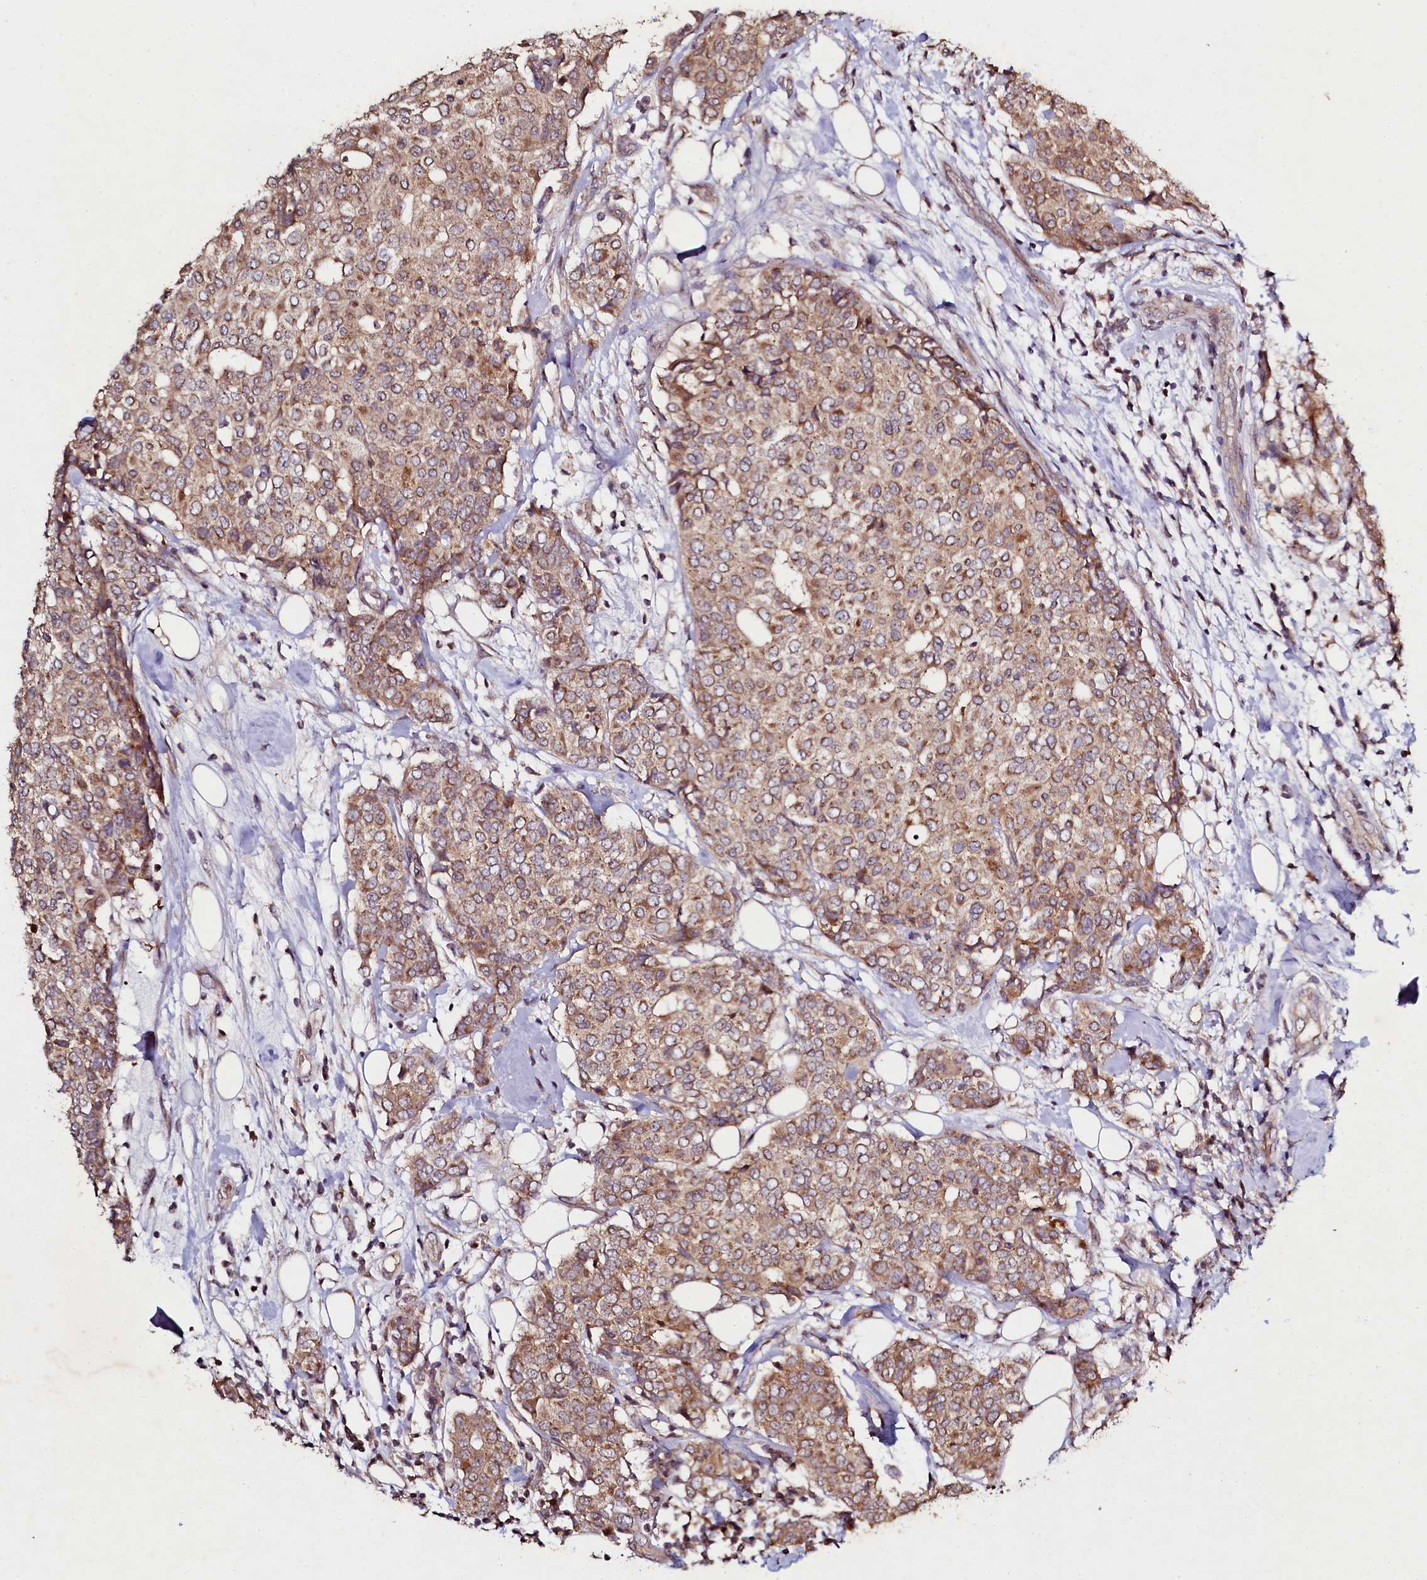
{"staining": {"intensity": "moderate", "quantity": ">75%", "location": "cytoplasmic/membranous"}, "tissue": "breast cancer", "cell_type": "Tumor cells", "image_type": "cancer", "snomed": [{"axis": "morphology", "description": "Lobular carcinoma"}, {"axis": "topography", "description": "Breast"}], "caption": "Breast cancer (lobular carcinoma) tissue shows moderate cytoplasmic/membranous expression in about >75% of tumor cells", "gene": "SEC24C", "patient": {"sex": "female", "age": 51}}